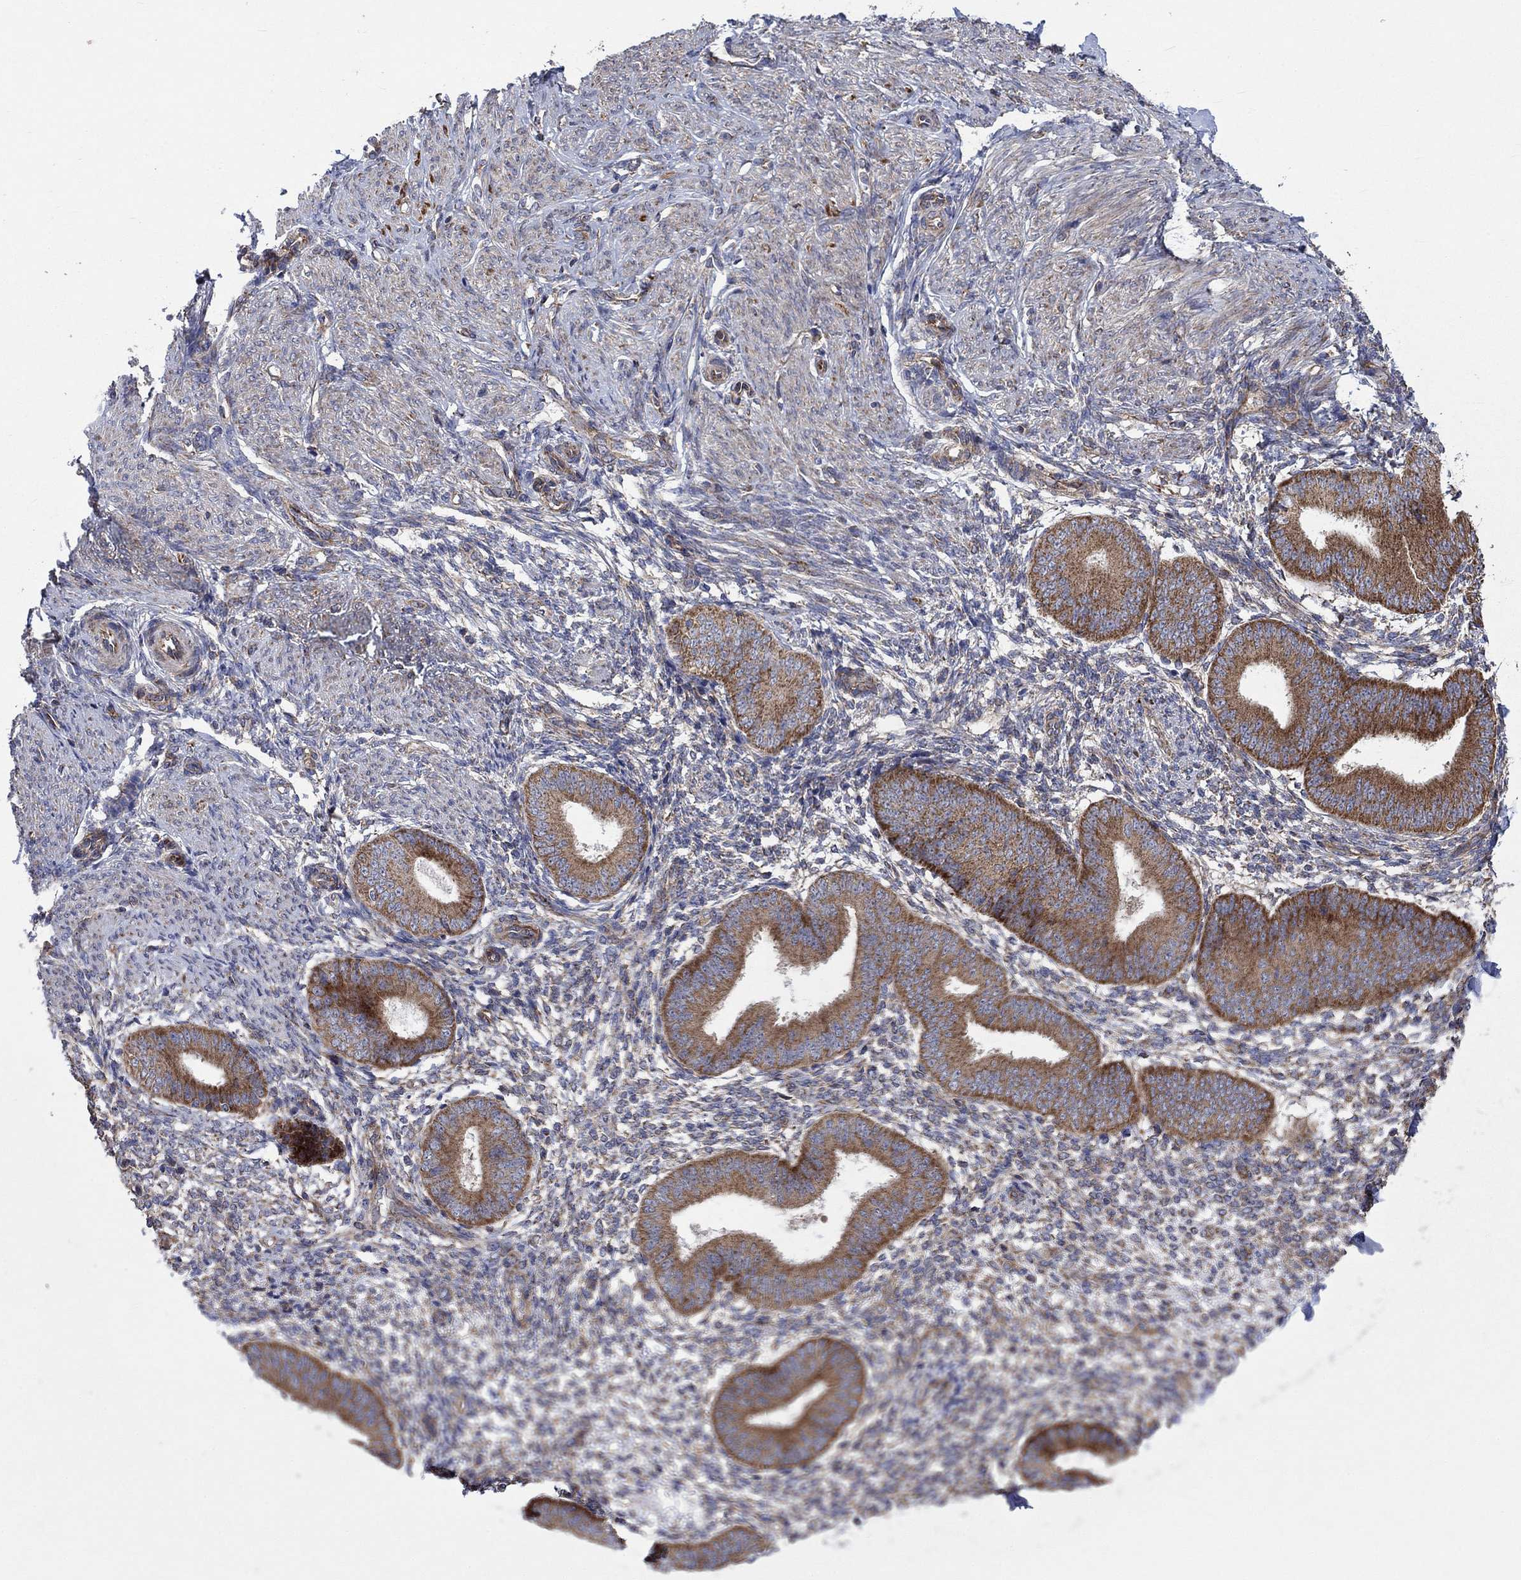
{"staining": {"intensity": "weak", "quantity": "25%-75%", "location": "cytoplasmic/membranous"}, "tissue": "endometrium", "cell_type": "Cells in endometrial stroma", "image_type": "normal", "snomed": [{"axis": "morphology", "description": "Normal tissue, NOS"}, {"axis": "topography", "description": "Endometrium"}], "caption": "Cells in endometrial stroma exhibit low levels of weak cytoplasmic/membranous staining in approximately 25%-75% of cells in unremarkable human endometrium.", "gene": "RPLP0", "patient": {"sex": "female", "age": 47}}